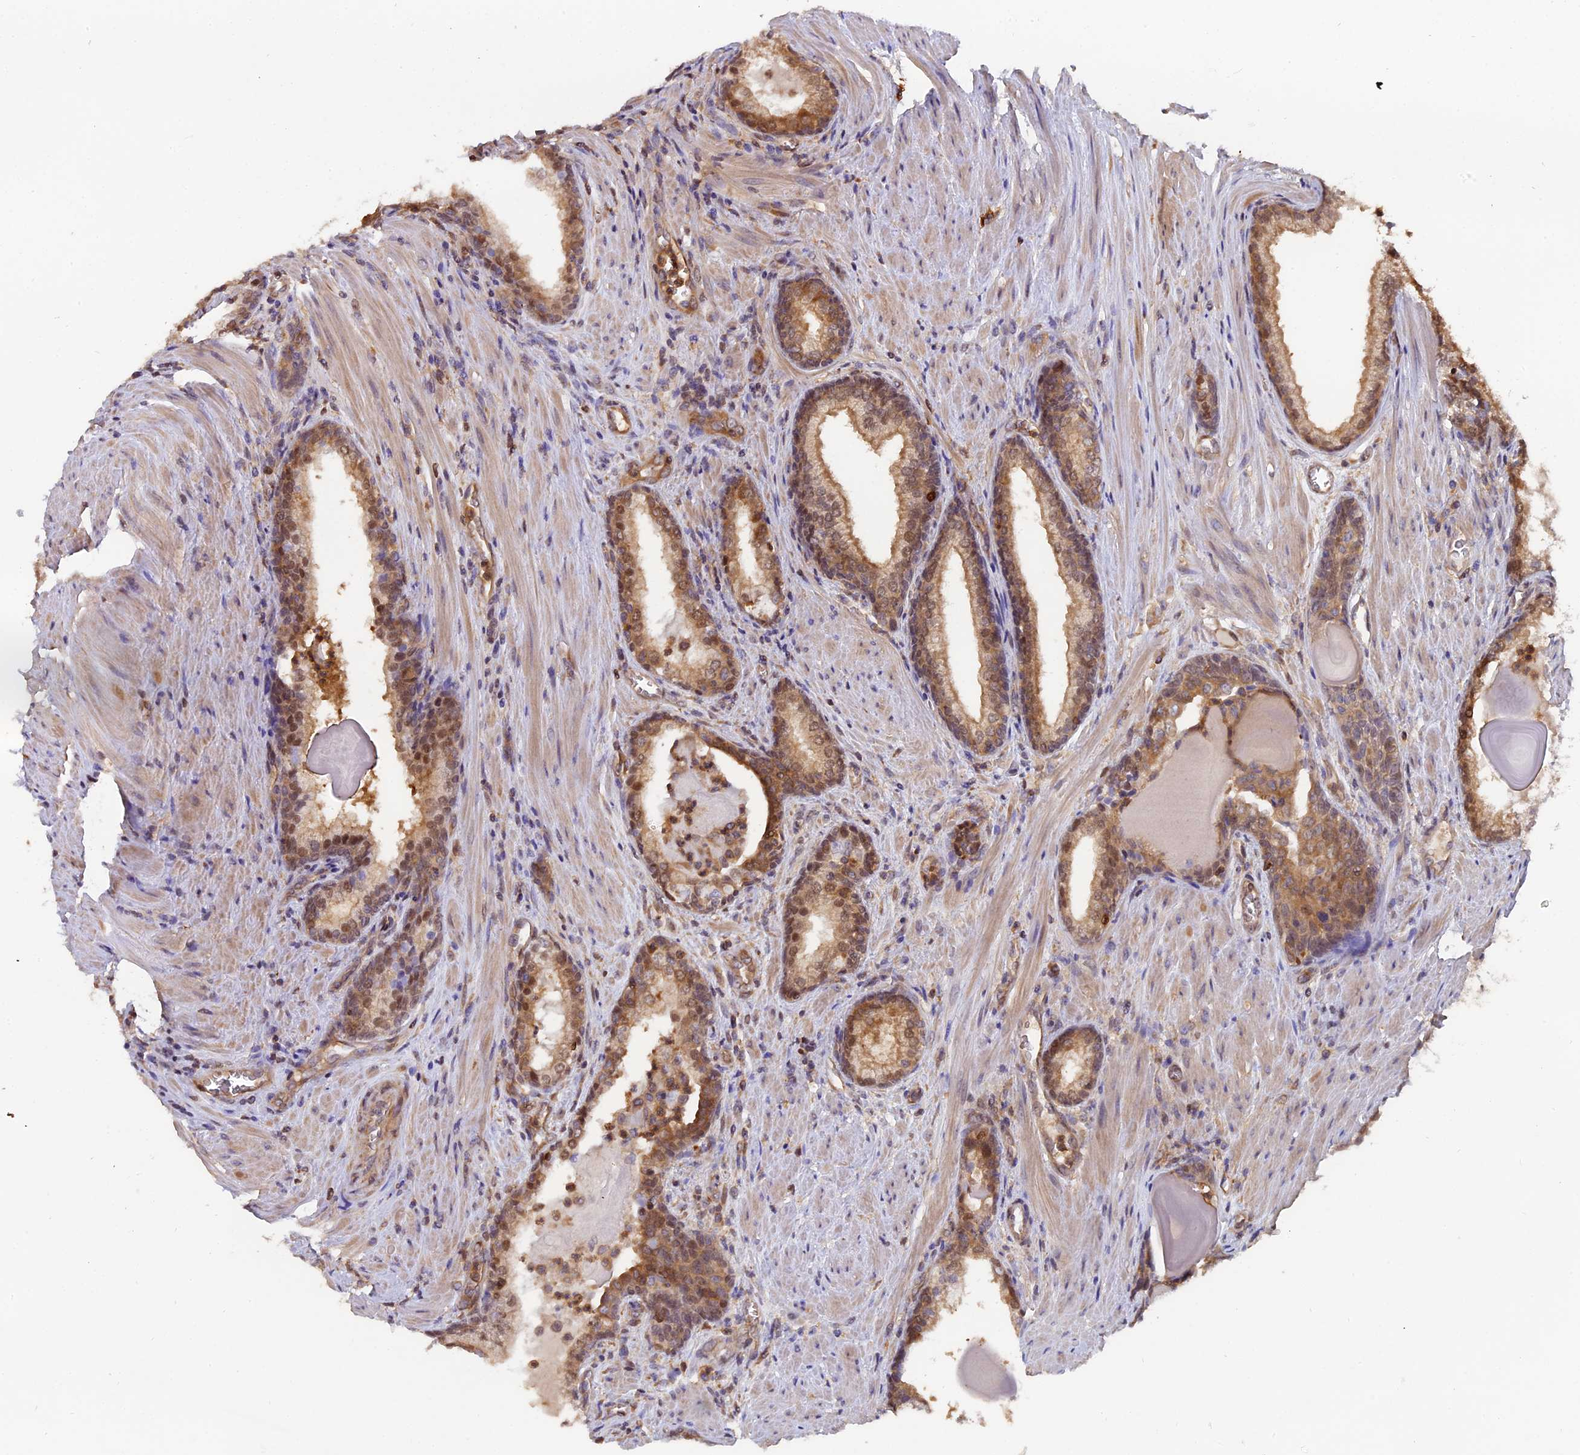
{"staining": {"intensity": "moderate", "quantity": ">75%", "location": "cytoplasmic/membranous,nuclear"}, "tissue": "prostate cancer", "cell_type": "Tumor cells", "image_type": "cancer", "snomed": [{"axis": "morphology", "description": "Adenocarcinoma, Low grade"}, {"axis": "topography", "description": "Prostate"}], "caption": "Prostate cancer (low-grade adenocarcinoma) stained with immunohistochemistry (IHC) exhibits moderate cytoplasmic/membranous and nuclear positivity in about >75% of tumor cells.", "gene": "FAM118B", "patient": {"sex": "male", "age": 54}}